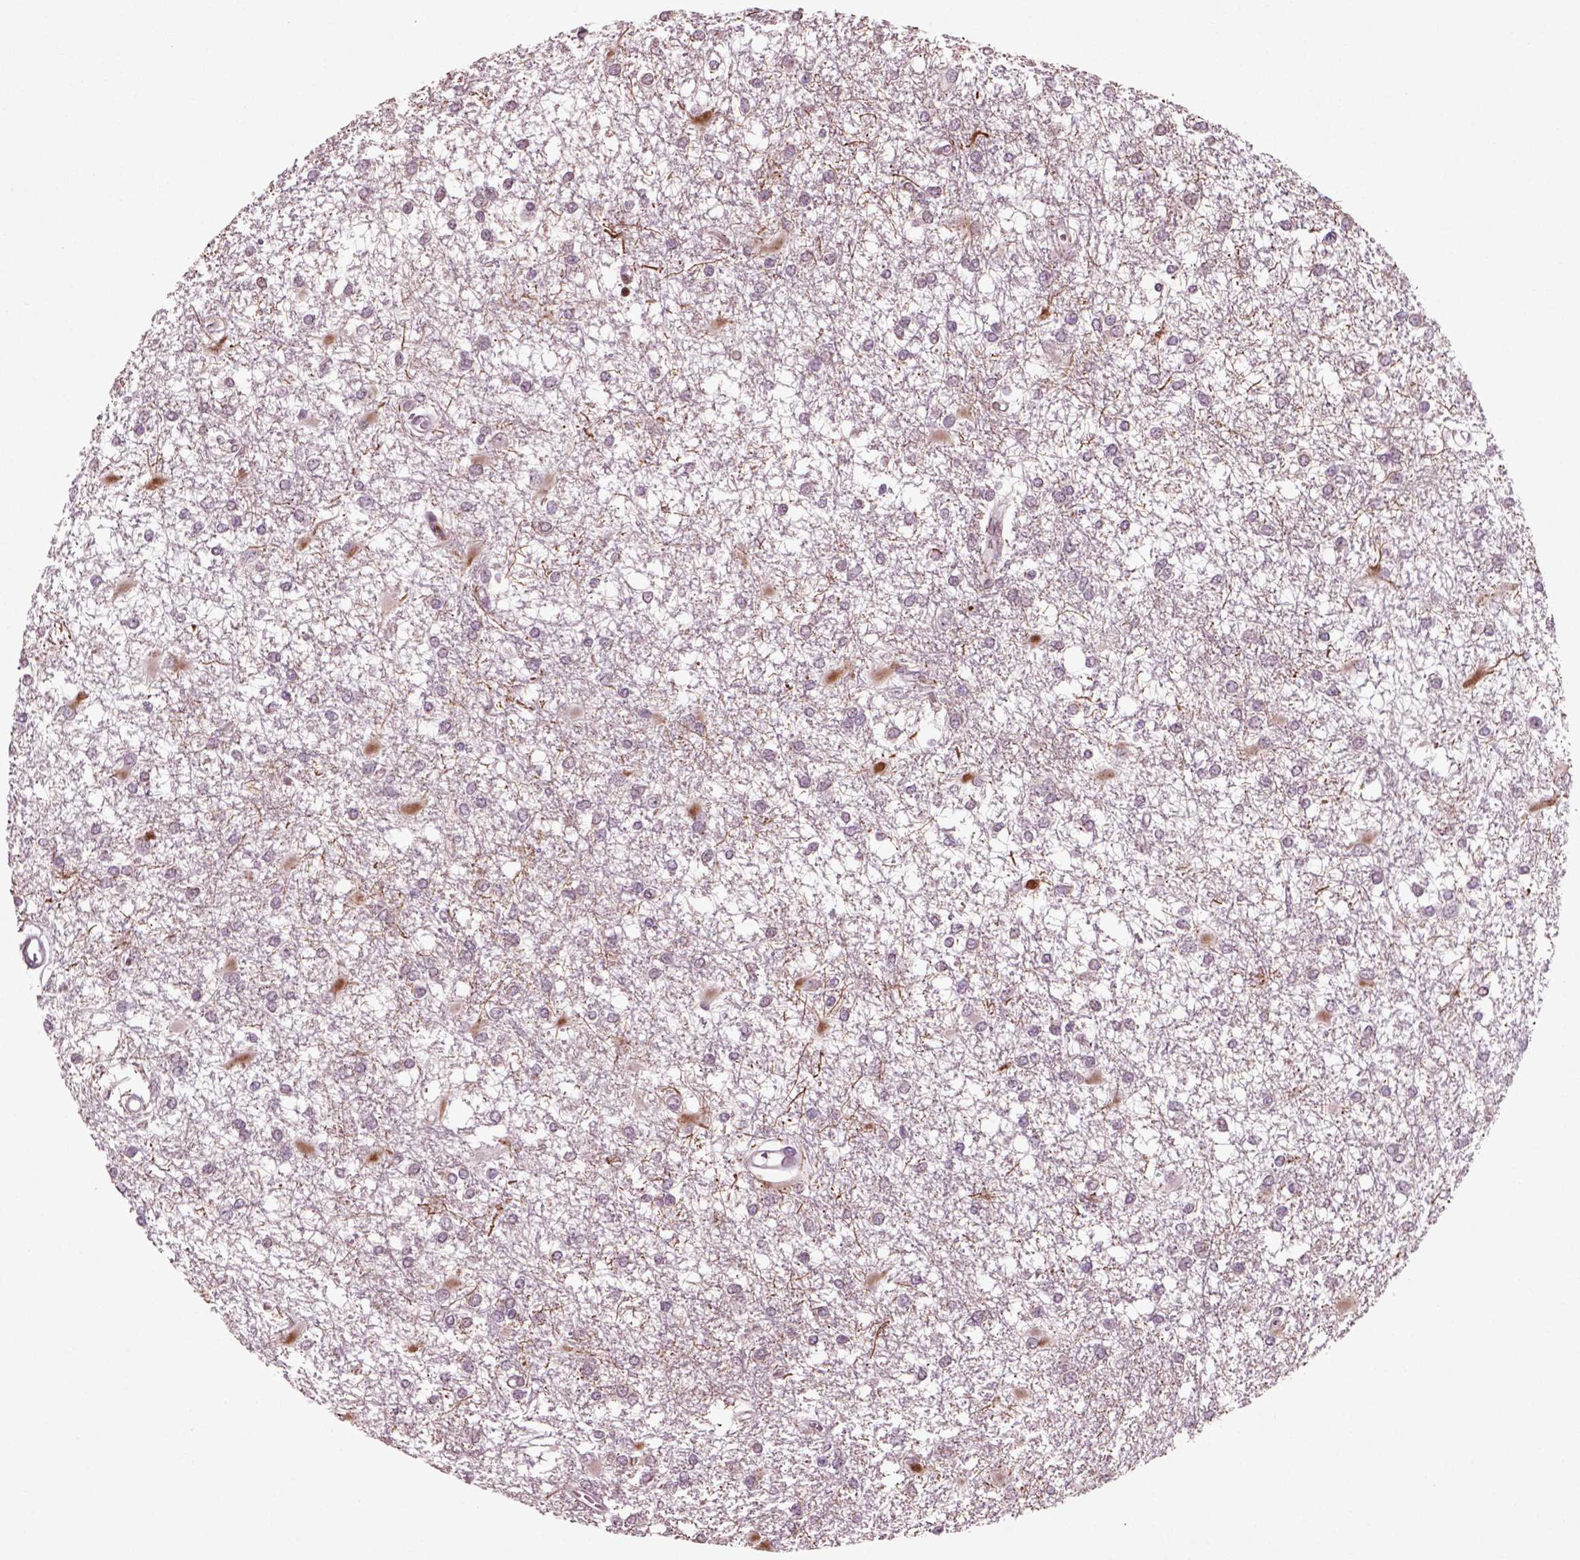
{"staining": {"intensity": "negative", "quantity": "none", "location": "none"}, "tissue": "glioma", "cell_type": "Tumor cells", "image_type": "cancer", "snomed": [{"axis": "morphology", "description": "Glioma, malignant, High grade"}, {"axis": "topography", "description": "Cerebral cortex"}], "caption": "IHC histopathology image of malignant high-grade glioma stained for a protein (brown), which displays no staining in tumor cells.", "gene": "CDC14A", "patient": {"sex": "male", "age": 79}}